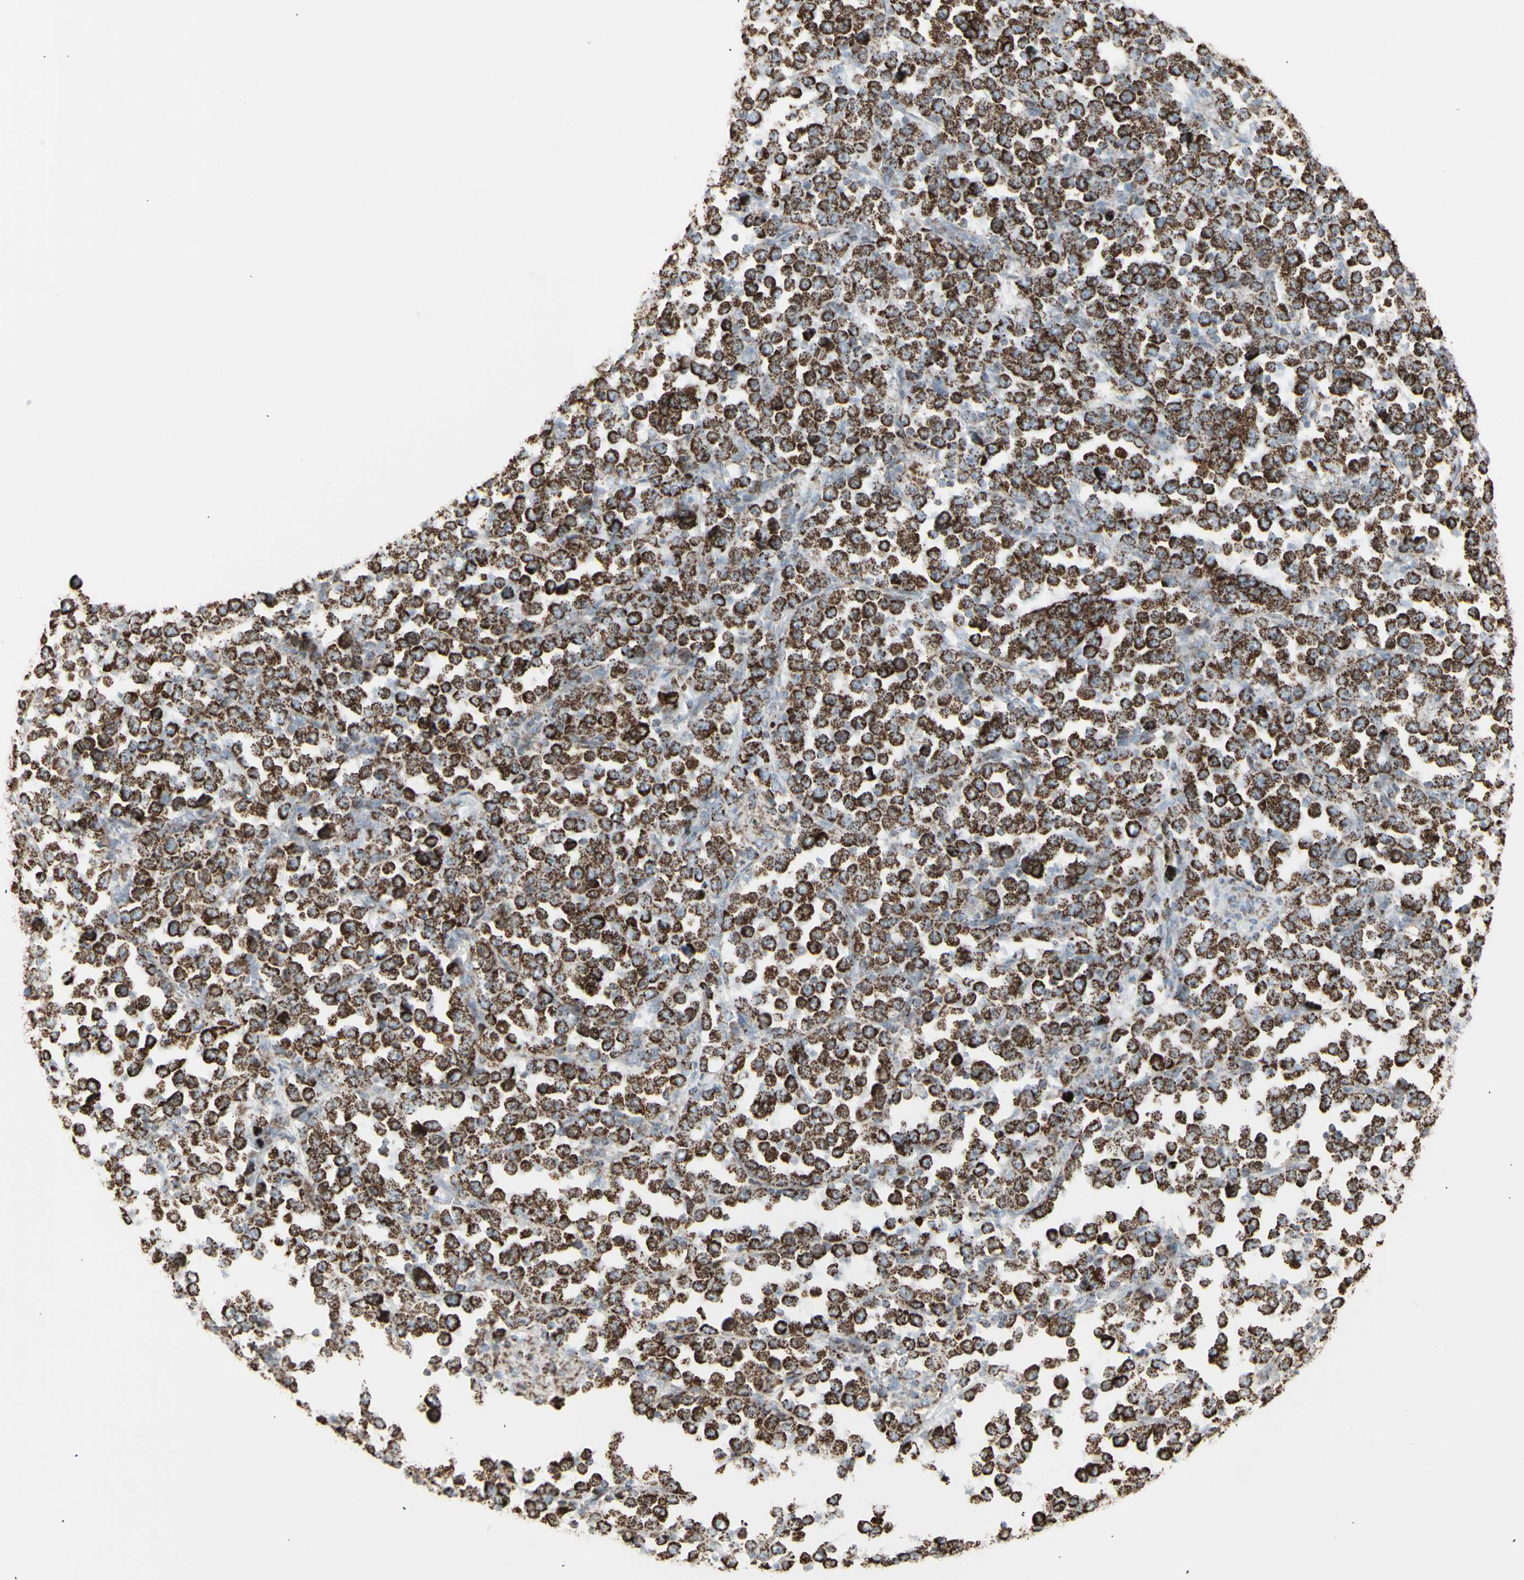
{"staining": {"intensity": "strong", "quantity": ">75%", "location": "cytoplasmic/membranous"}, "tissue": "stomach cancer", "cell_type": "Tumor cells", "image_type": "cancer", "snomed": [{"axis": "morphology", "description": "Normal tissue, NOS"}, {"axis": "morphology", "description": "Adenocarcinoma, NOS"}, {"axis": "topography", "description": "Stomach, upper"}, {"axis": "topography", "description": "Stomach"}], "caption": "This image demonstrates immunohistochemistry staining of adenocarcinoma (stomach), with high strong cytoplasmic/membranous expression in approximately >75% of tumor cells.", "gene": "PLGRKT", "patient": {"sex": "male", "age": 59}}